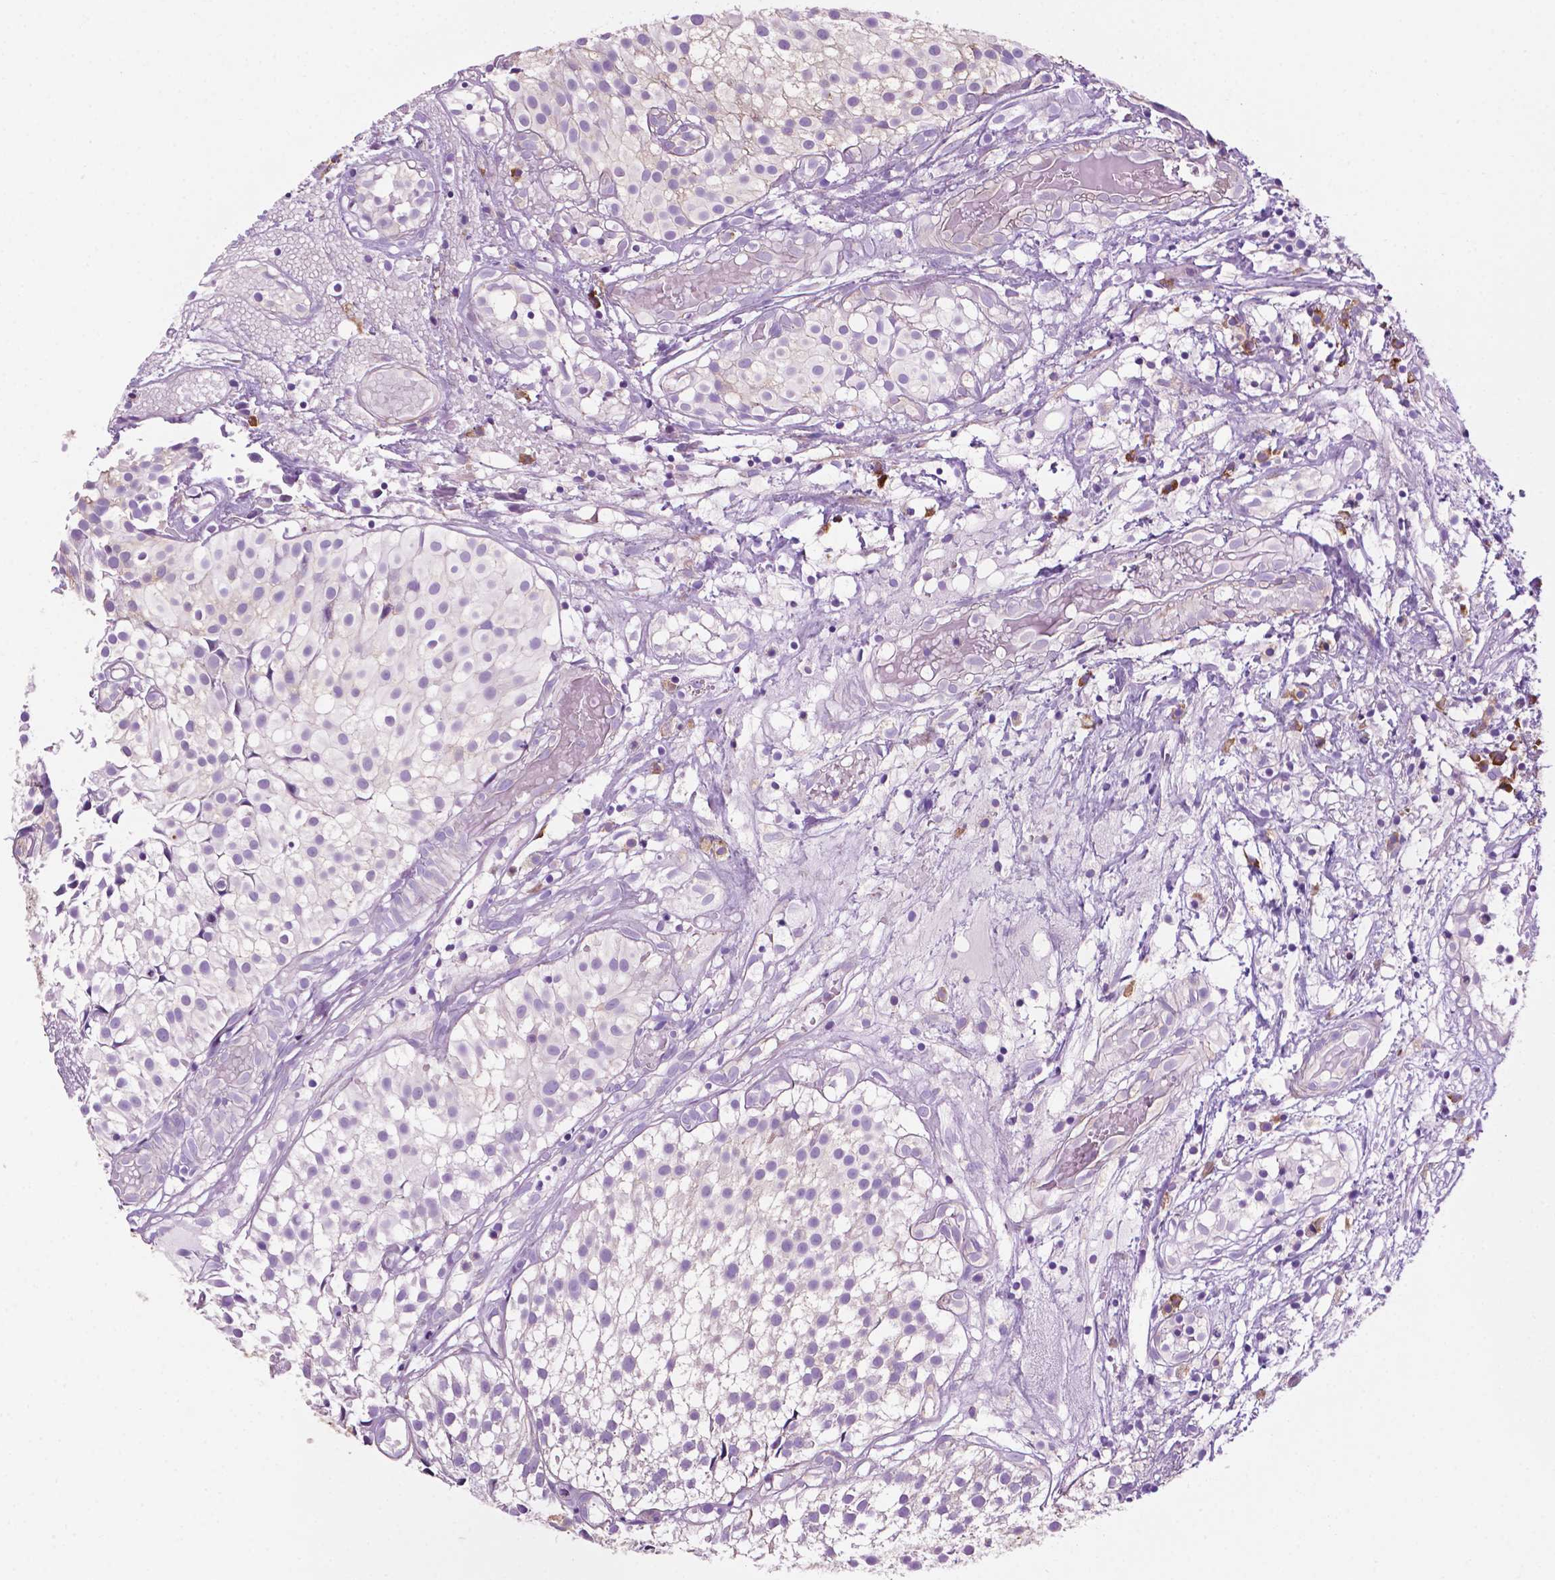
{"staining": {"intensity": "weak", "quantity": "<25%", "location": "cytoplasmic/membranous"}, "tissue": "urothelial cancer", "cell_type": "Tumor cells", "image_type": "cancer", "snomed": [{"axis": "morphology", "description": "Urothelial carcinoma, Low grade"}, {"axis": "topography", "description": "Urinary bladder"}], "caption": "Urothelial cancer was stained to show a protein in brown. There is no significant positivity in tumor cells.", "gene": "RPL29", "patient": {"sex": "male", "age": 79}}